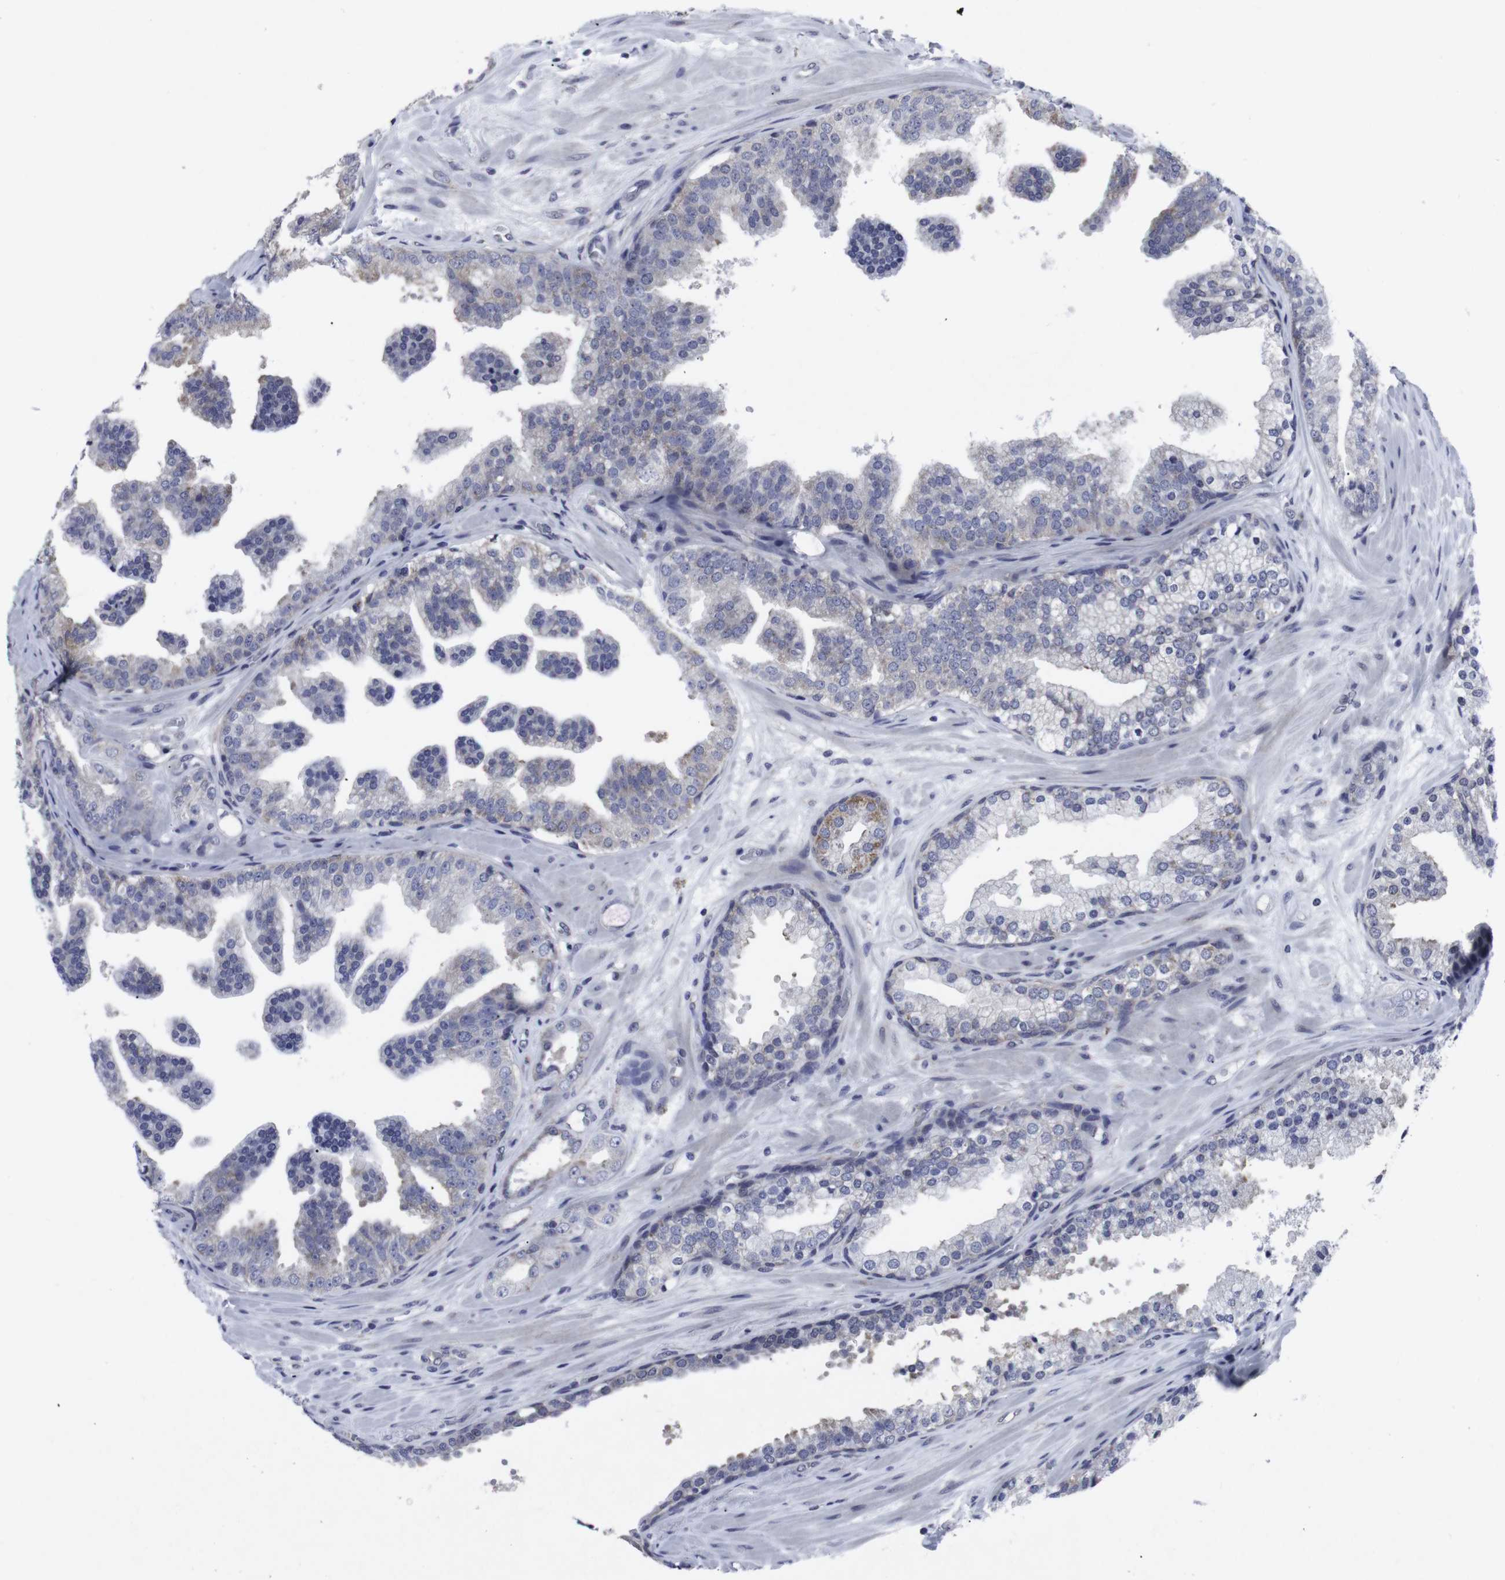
{"staining": {"intensity": "negative", "quantity": "none", "location": "none"}, "tissue": "prostate cancer", "cell_type": "Tumor cells", "image_type": "cancer", "snomed": [{"axis": "morphology", "description": "Adenocarcinoma, High grade"}, {"axis": "topography", "description": "Prostate"}], "caption": "Tumor cells are negative for protein expression in human high-grade adenocarcinoma (prostate). (DAB immunohistochemistry visualized using brightfield microscopy, high magnification).", "gene": "GEMIN2", "patient": {"sex": "male", "age": 65}}